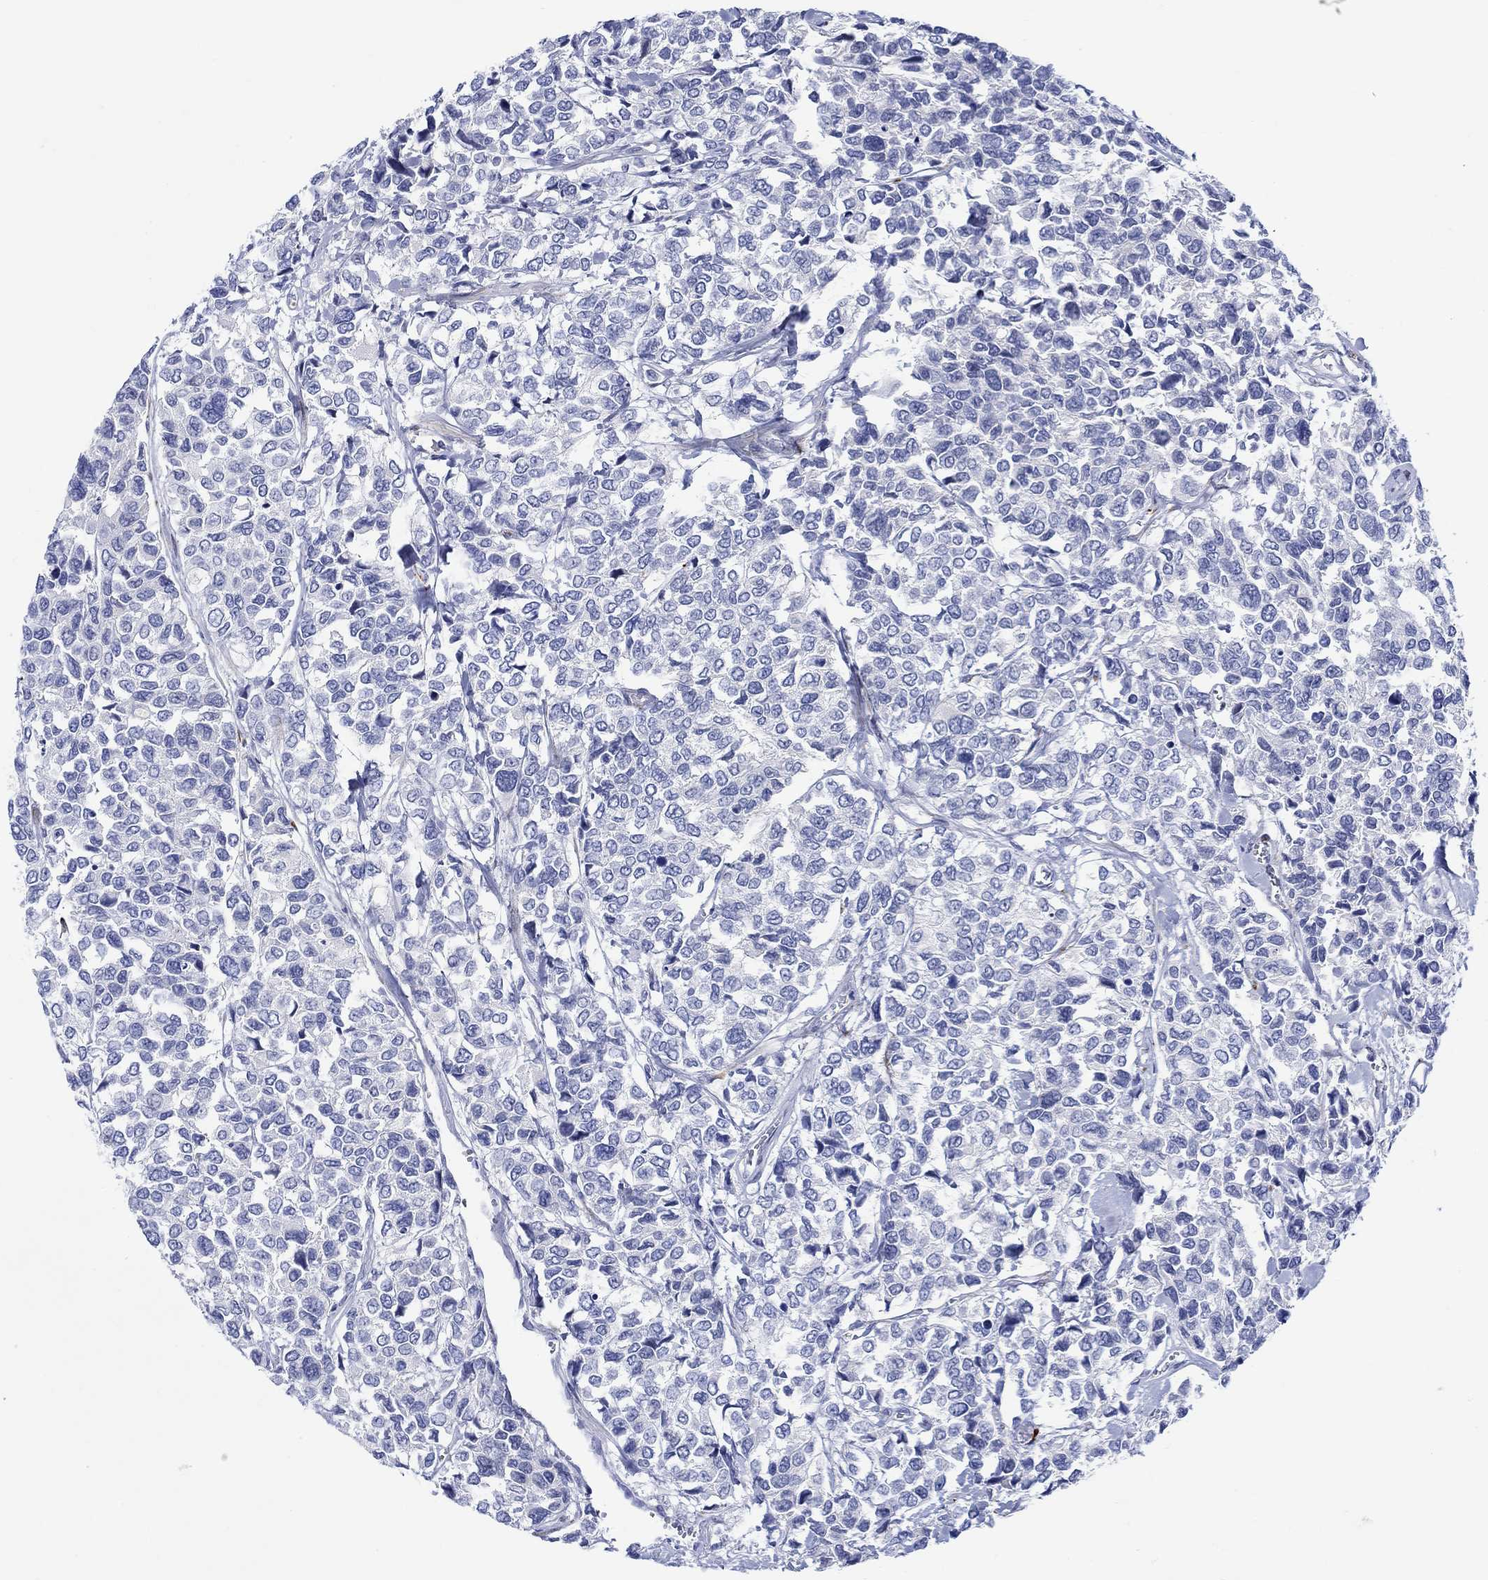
{"staining": {"intensity": "negative", "quantity": "none", "location": "none"}, "tissue": "urothelial cancer", "cell_type": "Tumor cells", "image_type": "cancer", "snomed": [{"axis": "morphology", "description": "Urothelial carcinoma, High grade"}, {"axis": "topography", "description": "Urinary bladder"}], "caption": "DAB (3,3'-diaminobenzidine) immunohistochemical staining of human urothelial cancer shows no significant staining in tumor cells.", "gene": "KSR2", "patient": {"sex": "male", "age": 77}}